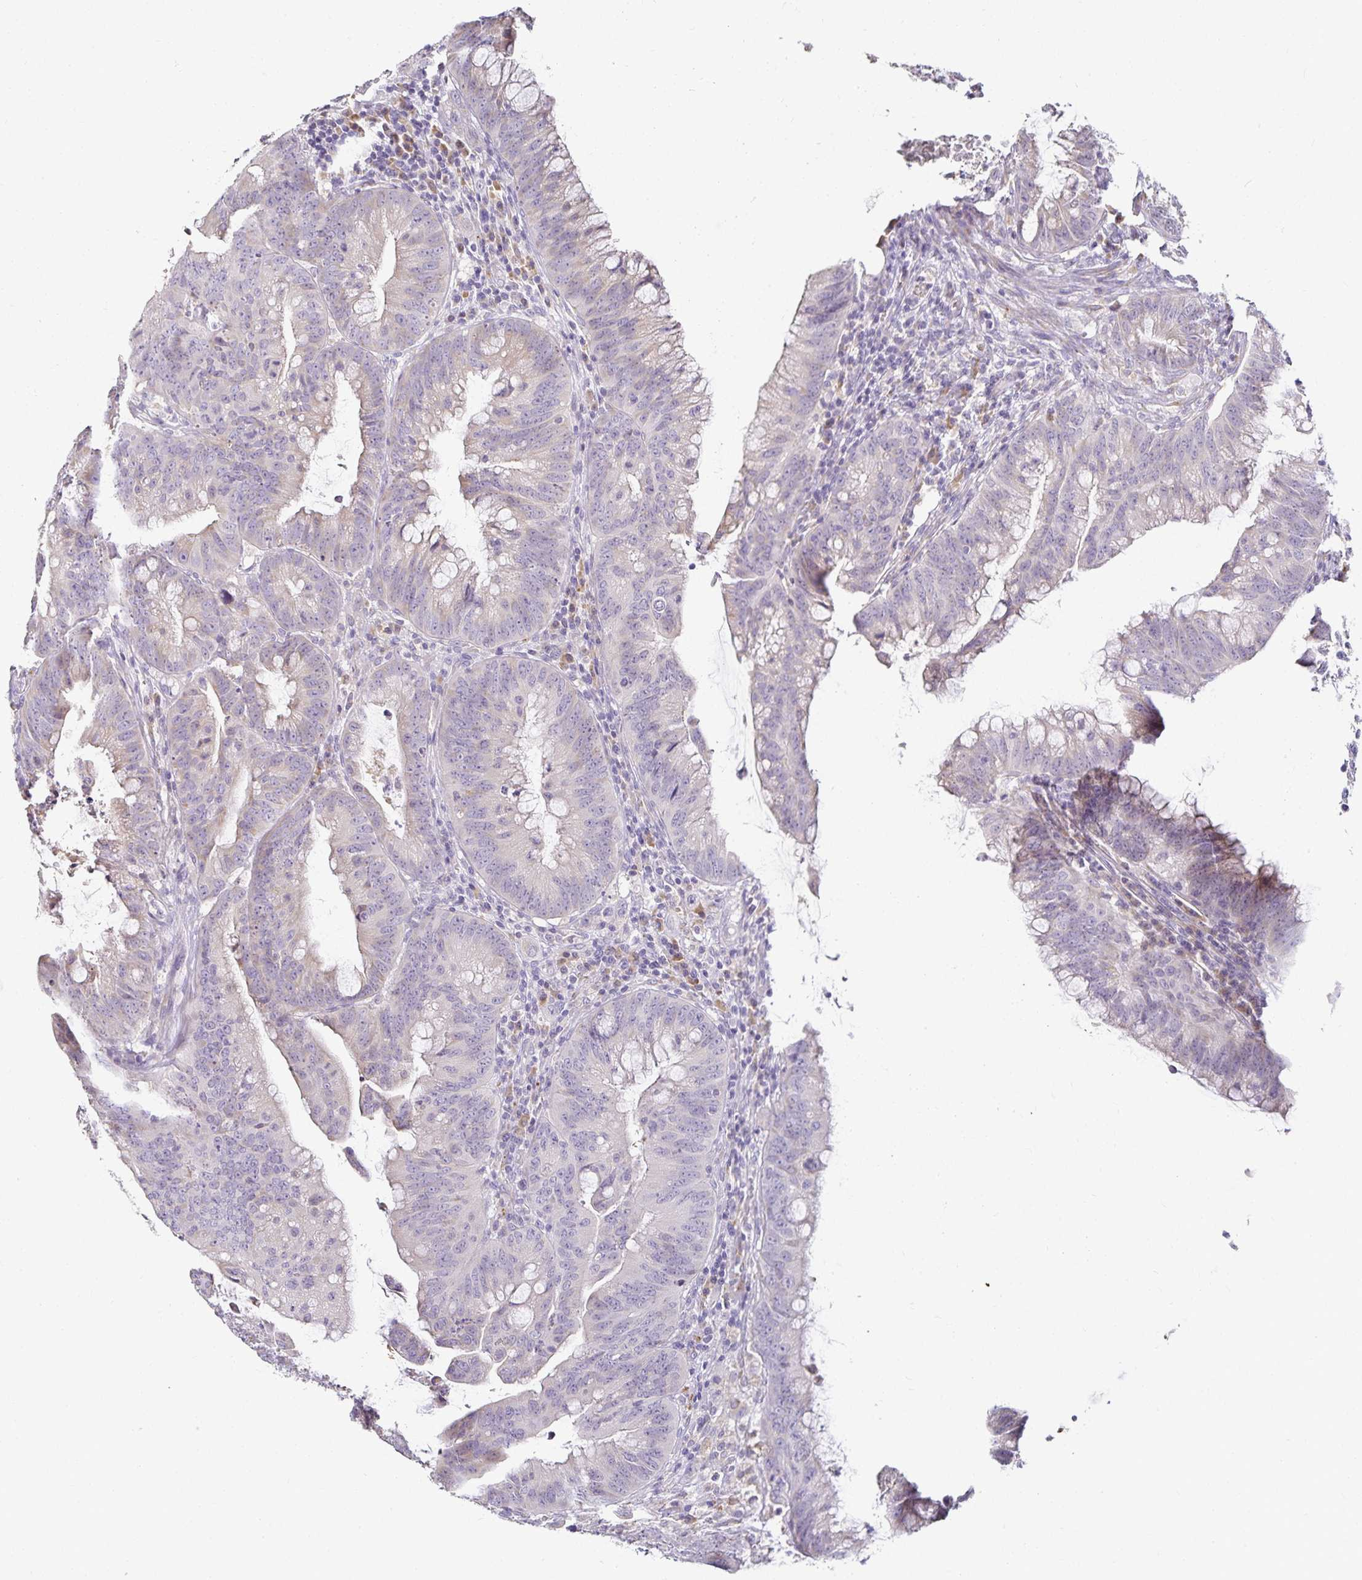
{"staining": {"intensity": "negative", "quantity": "none", "location": "none"}, "tissue": "colorectal cancer", "cell_type": "Tumor cells", "image_type": "cancer", "snomed": [{"axis": "morphology", "description": "Adenocarcinoma, NOS"}, {"axis": "topography", "description": "Colon"}], "caption": "High magnification brightfield microscopy of adenocarcinoma (colorectal) stained with DAB (3,3'-diaminobenzidine) (brown) and counterstained with hematoxylin (blue): tumor cells show no significant staining.", "gene": "GP2", "patient": {"sex": "male", "age": 62}}